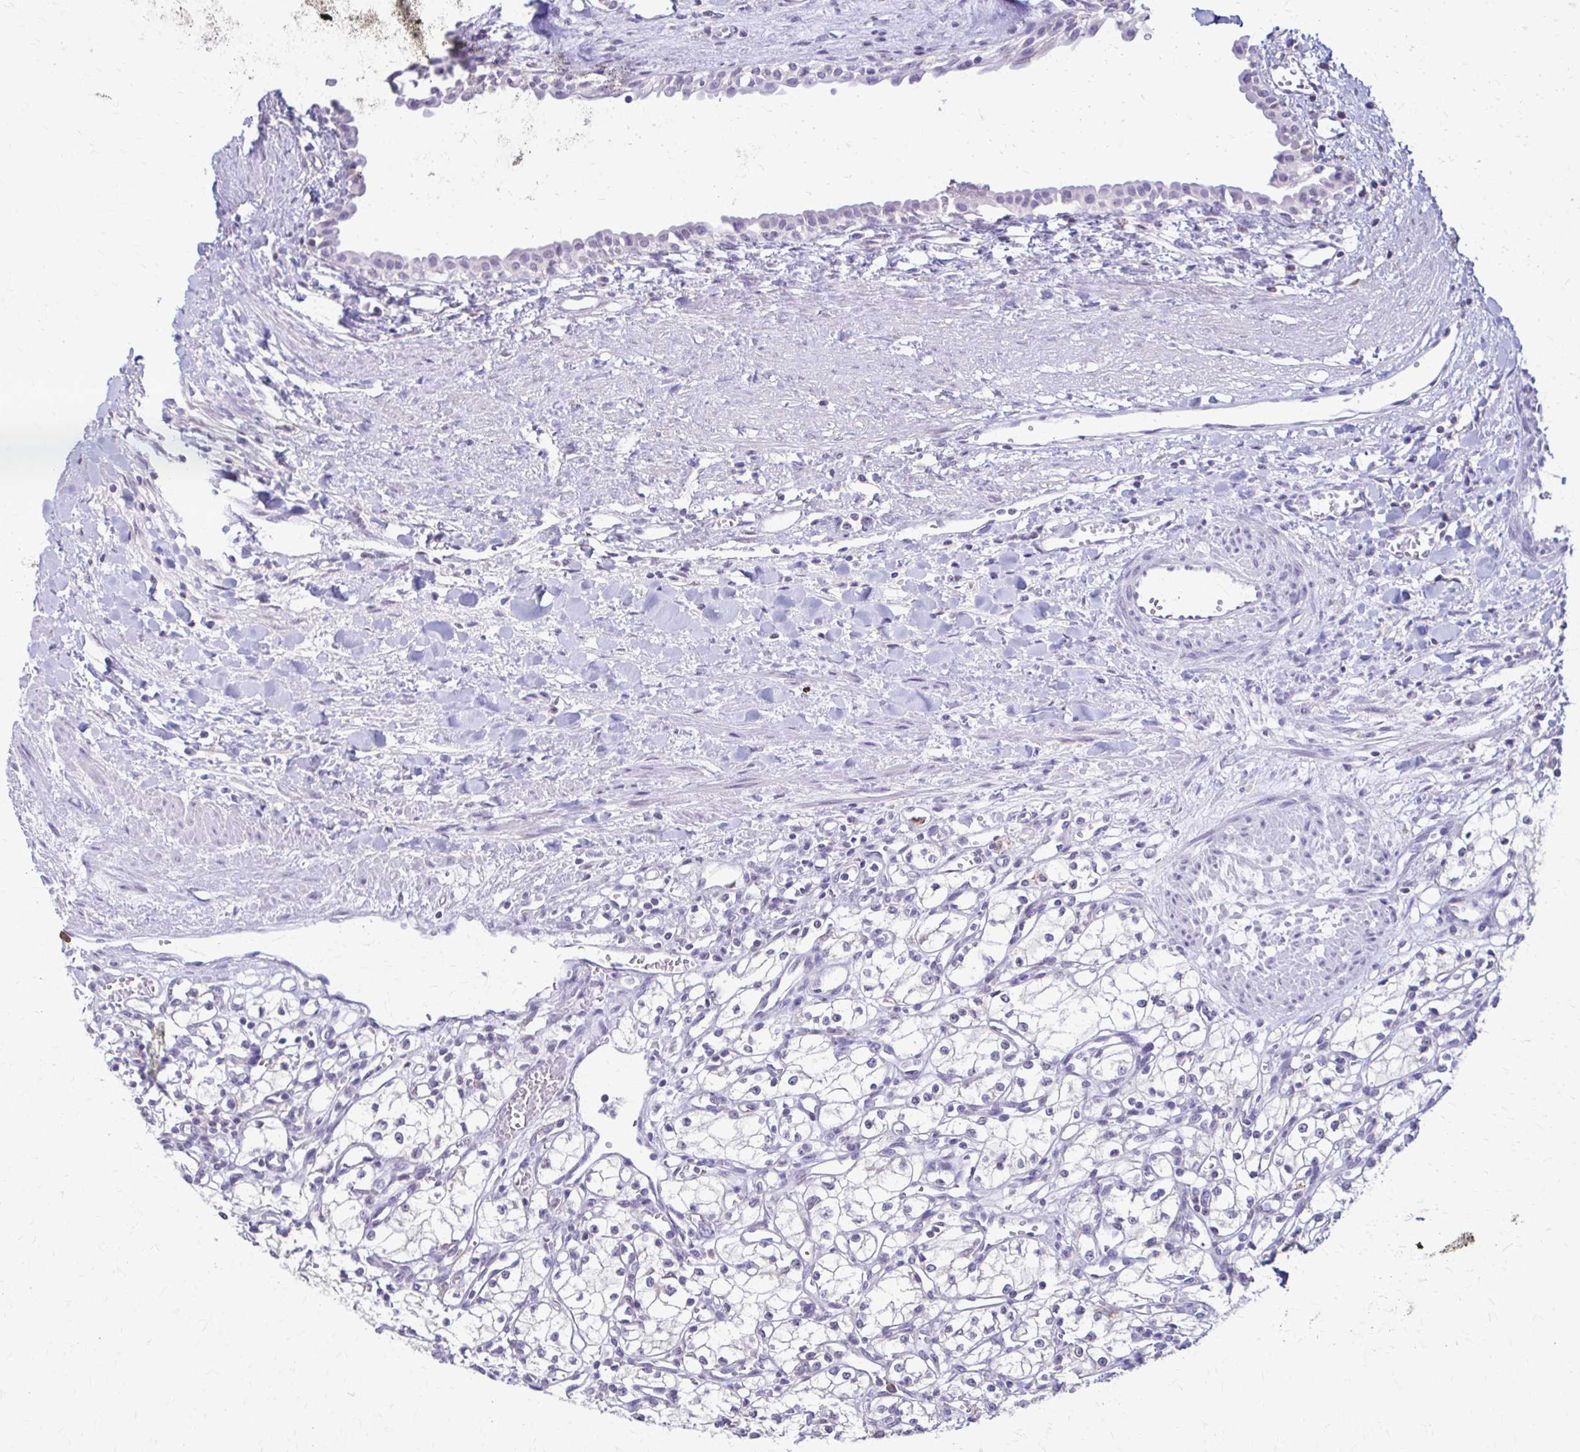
{"staining": {"intensity": "negative", "quantity": "none", "location": "none"}, "tissue": "renal cancer", "cell_type": "Tumor cells", "image_type": "cancer", "snomed": [{"axis": "morphology", "description": "Adenocarcinoma, NOS"}, {"axis": "topography", "description": "Kidney"}], "caption": "Tumor cells are negative for brown protein staining in renal adenocarcinoma. (DAB (3,3'-diaminobenzidine) immunohistochemistry (IHC), high magnification).", "gene": "PIK3AP1", "patient": {"sex": "male", "age": 59}}